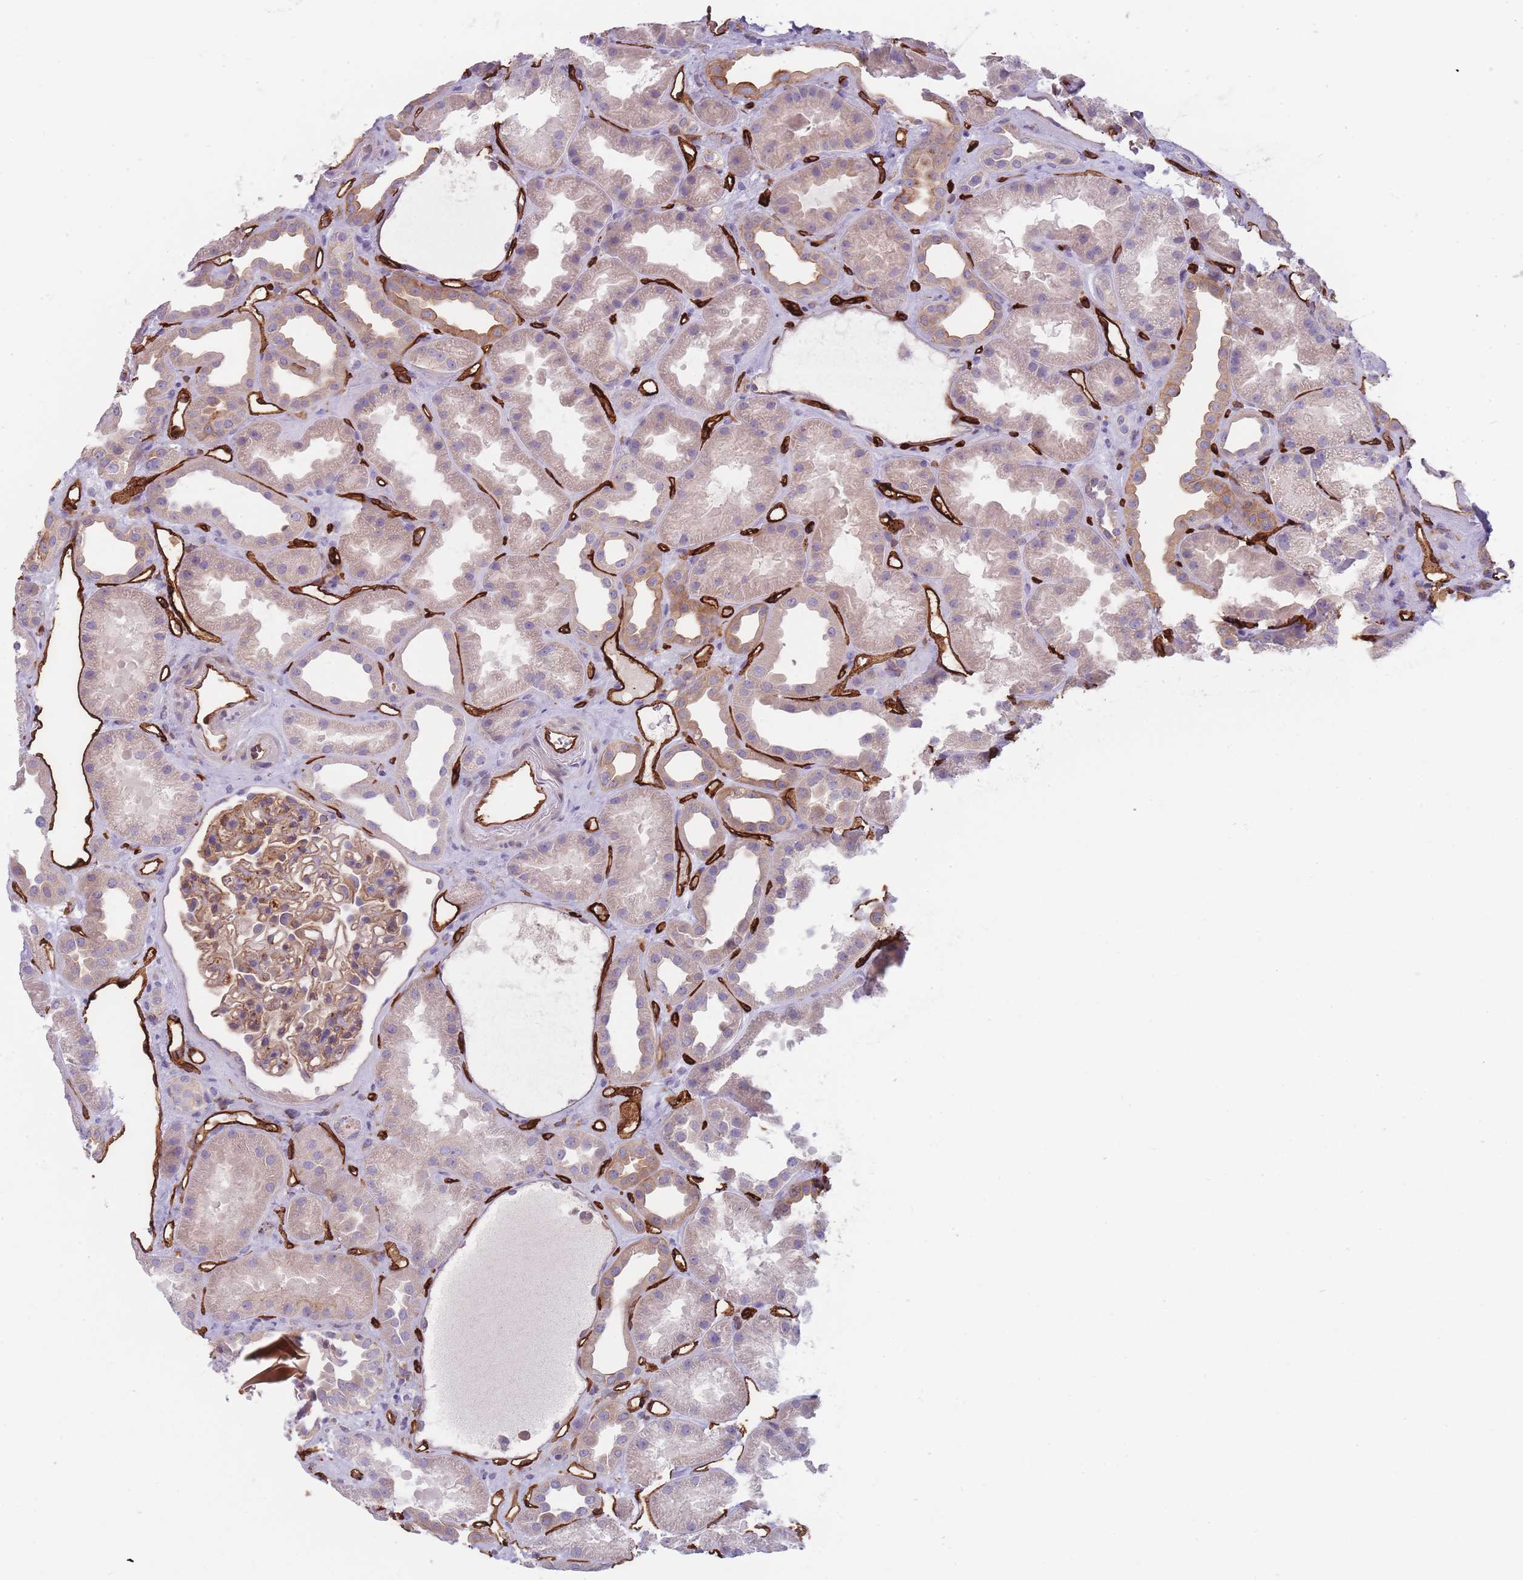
{"staining": {"intensity": "weak", "quantity": ">75%", "location": "cytoplasmic/membranous"}, "tissue": "kidney", "cell_type": "Cells in glomeruli", "image_type": "normal", "snomed": [{"axis": "morphology", "description": "Normal tissue, NOS"}, {"axis": "topography", "description": "Kidney"}], "caption": "Immunohistochemical staining of normal human kidney shows low levels of weak cytoplasmic/membranous expression in approximately >75% of cells in glomeruli. (brown staining indicates protein expression, while blue staining denotes nuclei).", "gene": "CD300LF", "patient": {"sex": "male", "age": 61}}